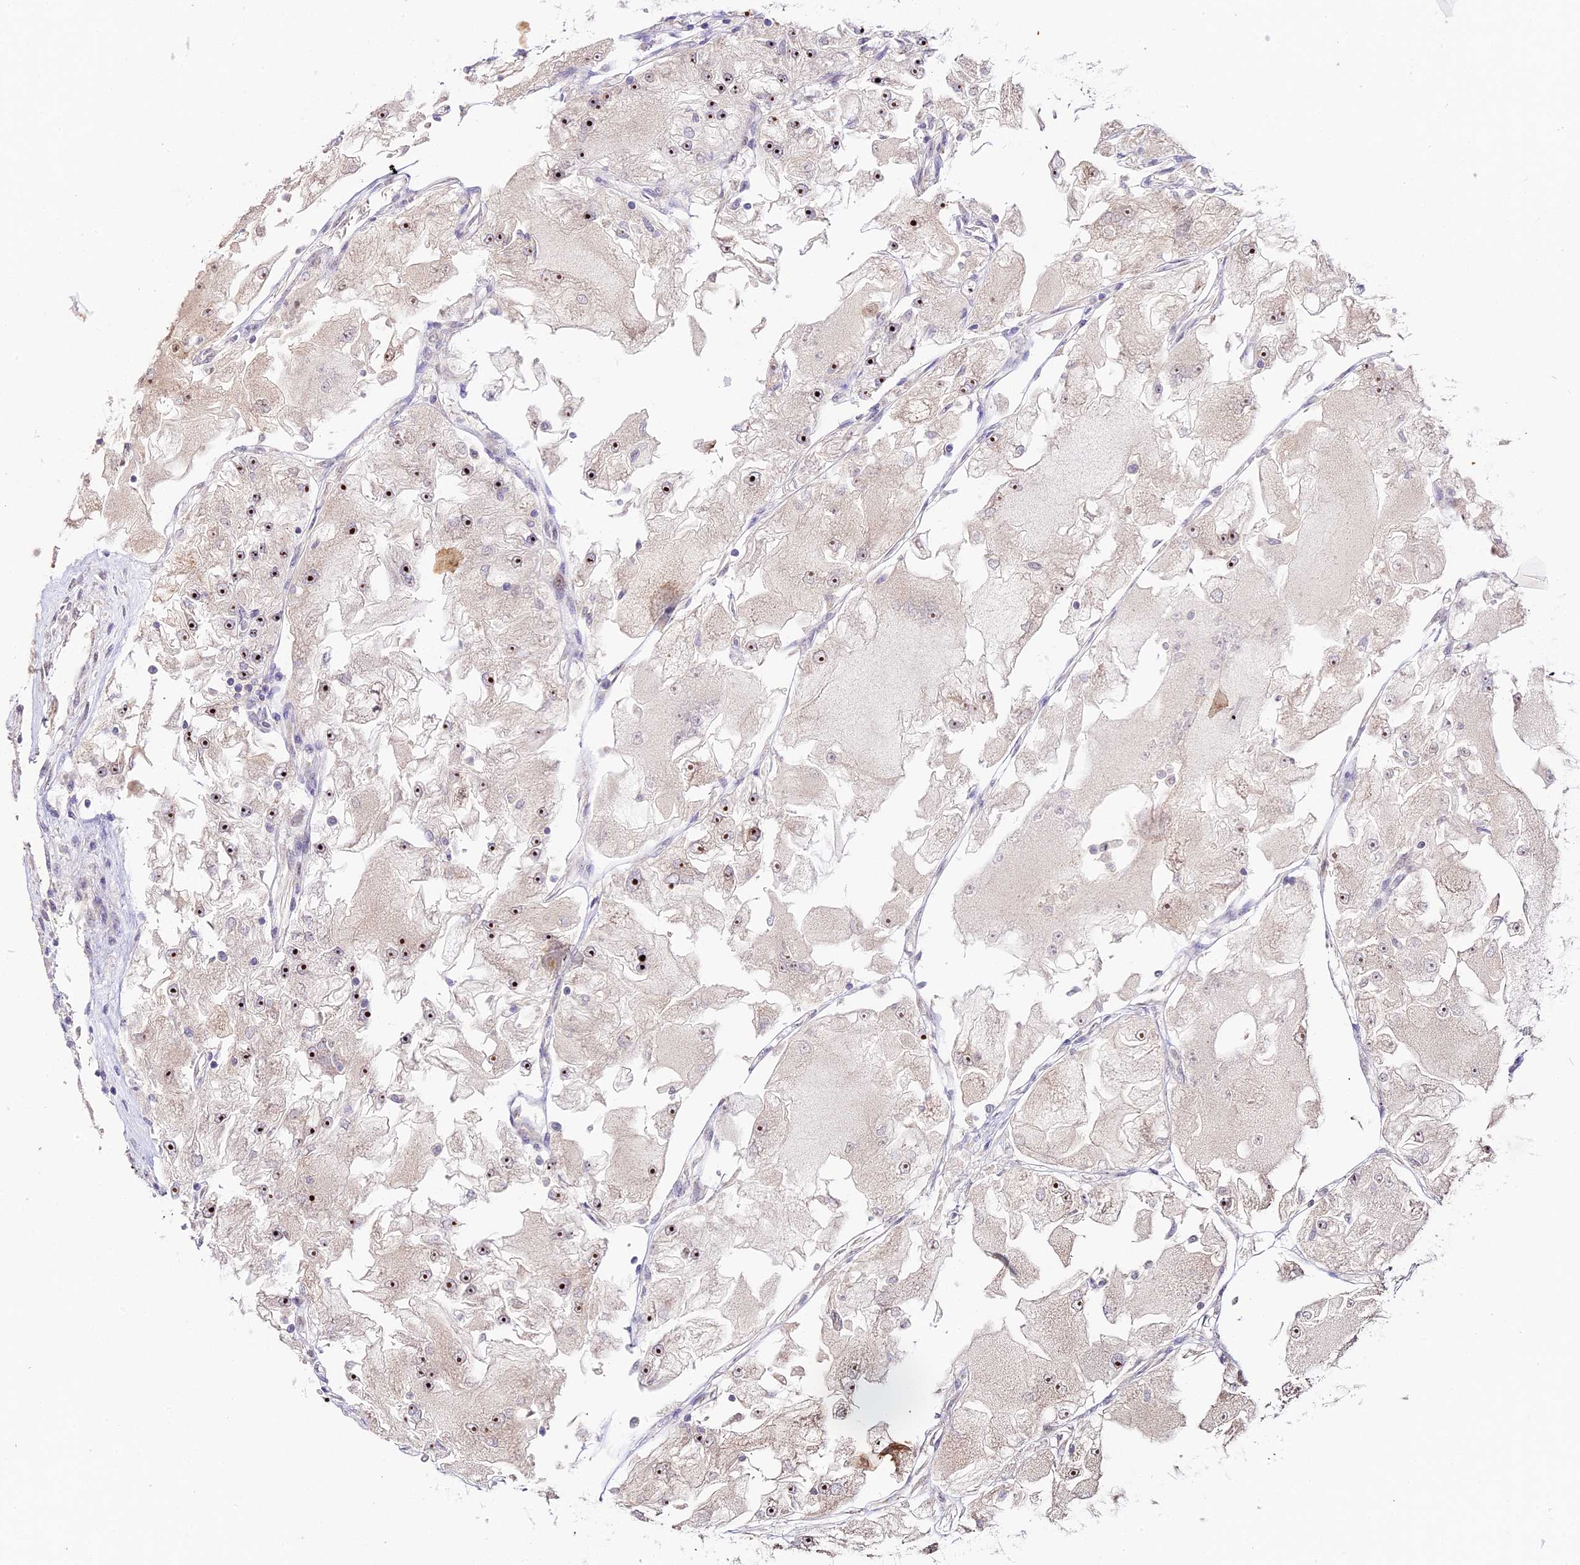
{"staining": {"intensity": "strong", "quantity": ">75%", "location": "nuclear"}, "tissue": "renal cancer", "cell_type": "Tumor cells", "image_type": "cancer", "snomed": [{"axis": "morphology", "description": "Adenocarcinoma, NOS"}, {"axis": "topography", "description": "Kidney"}], "caption": "About >75% of tumor cells in adenocarcinoma (renal) reveal strong nuclear protein positivity as visualized by brown immunohistochemical staining.", "gene": "RAD51", "patient": {"sex": "female", "age": 72}}